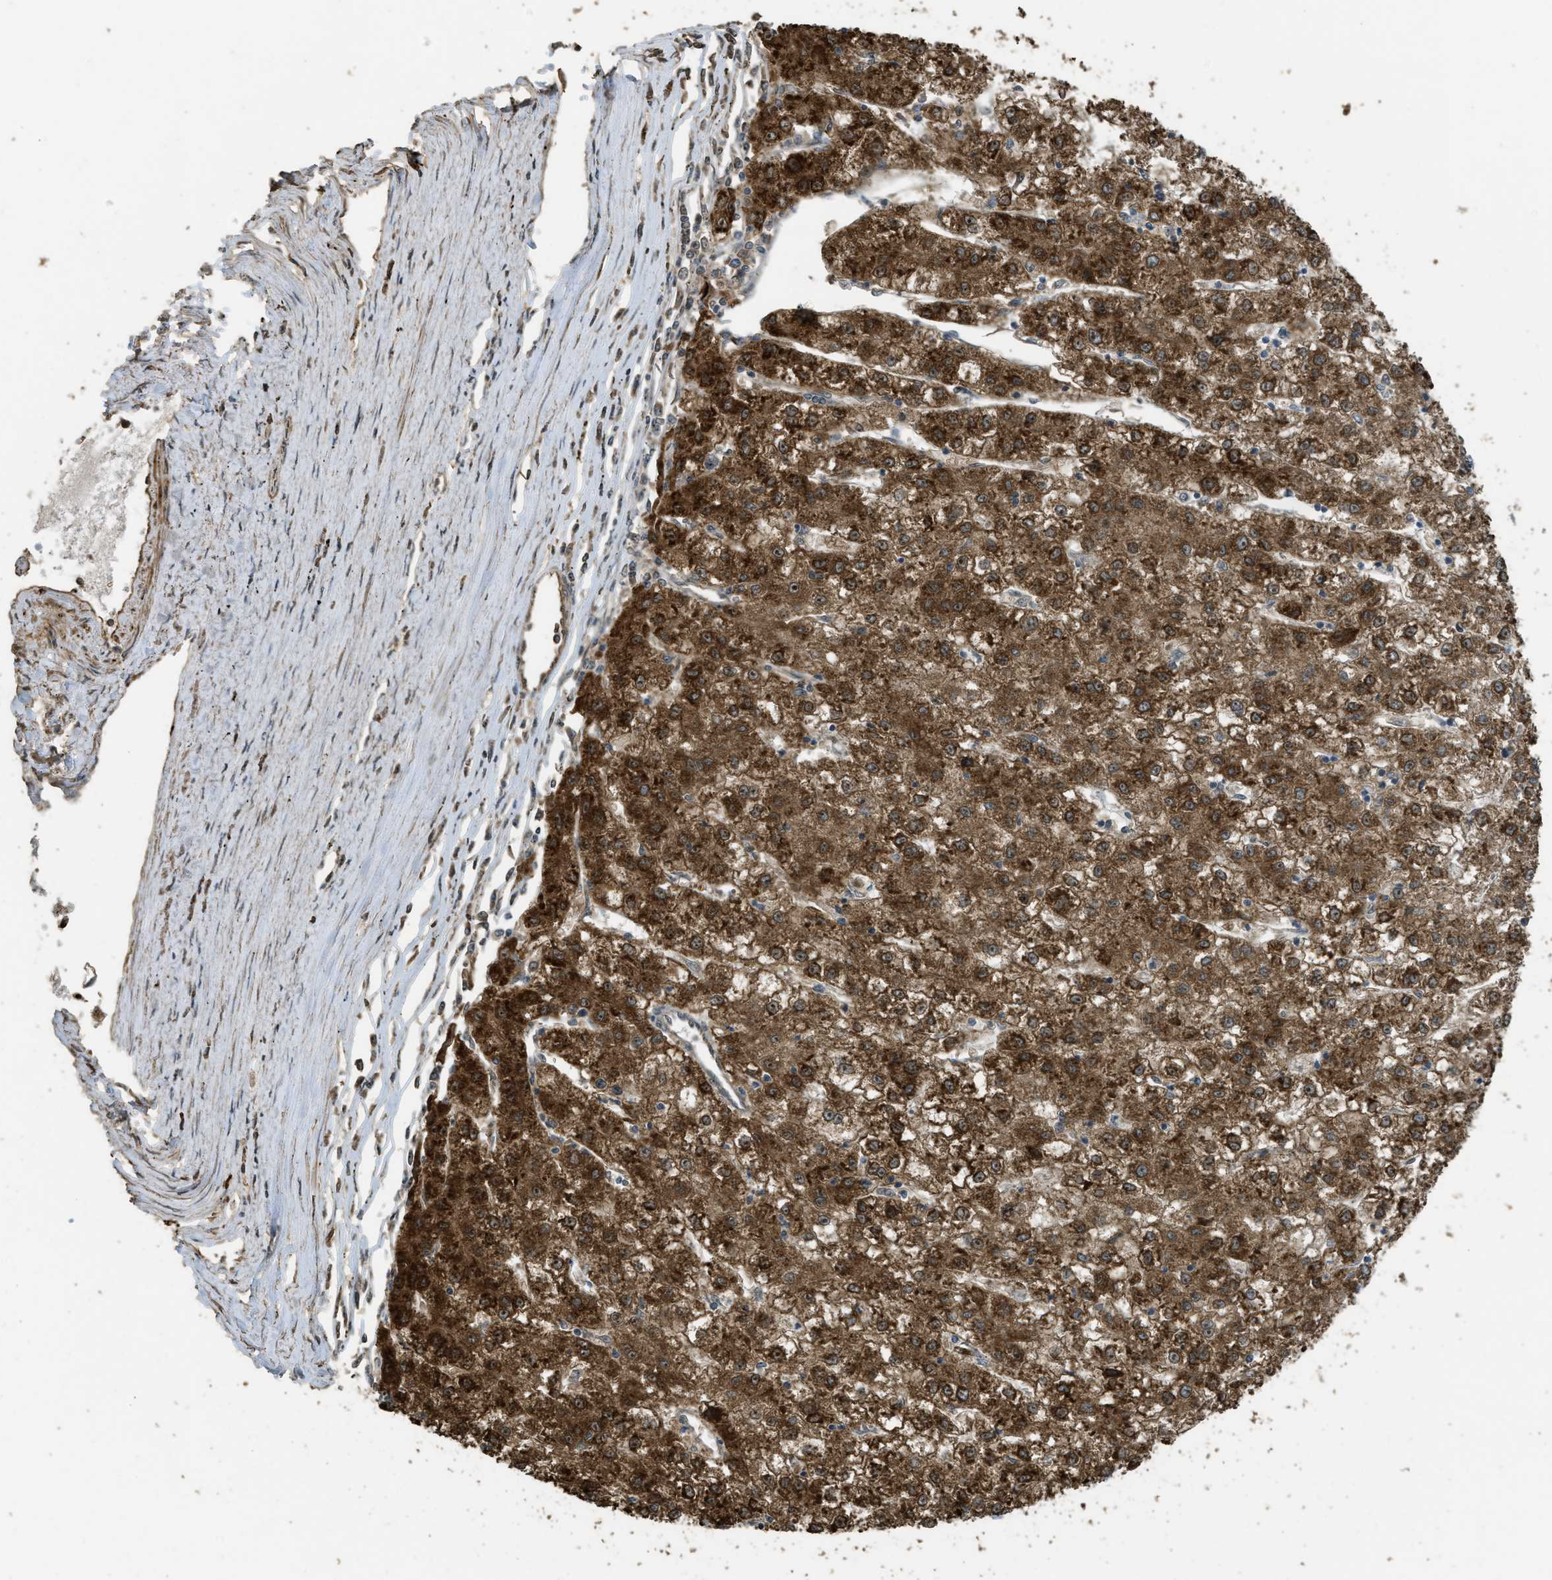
{"staining": {"intensity": "strong", "quantity": ">75%", "location": "cytoplasmic/membranous,nuclear"}, "tissue": "liver cancer", "cell_type": "Tumor cells", "image_type": "cancer", "snomed": [{"axis": "morphology", "description": "Carcinoma, Hepatocellular, NOS"}, {"axis": "topography", "description": "Liver"}], "caption": "High-magnification brightfield microscopy of liver cancer (hepatocellular carcinoma) stained with DAB (brown) and counterstained with hematoxylin (blue). tumor cells exhibit strong cytoplasmic/membranous and nuclear staining is present in approximately>75% of cells. (brown staining indicates protein expression, while blue staining denotes nuclei).", "gene": "CTPS1", "patient": {"sex": "male", "age": 72}}